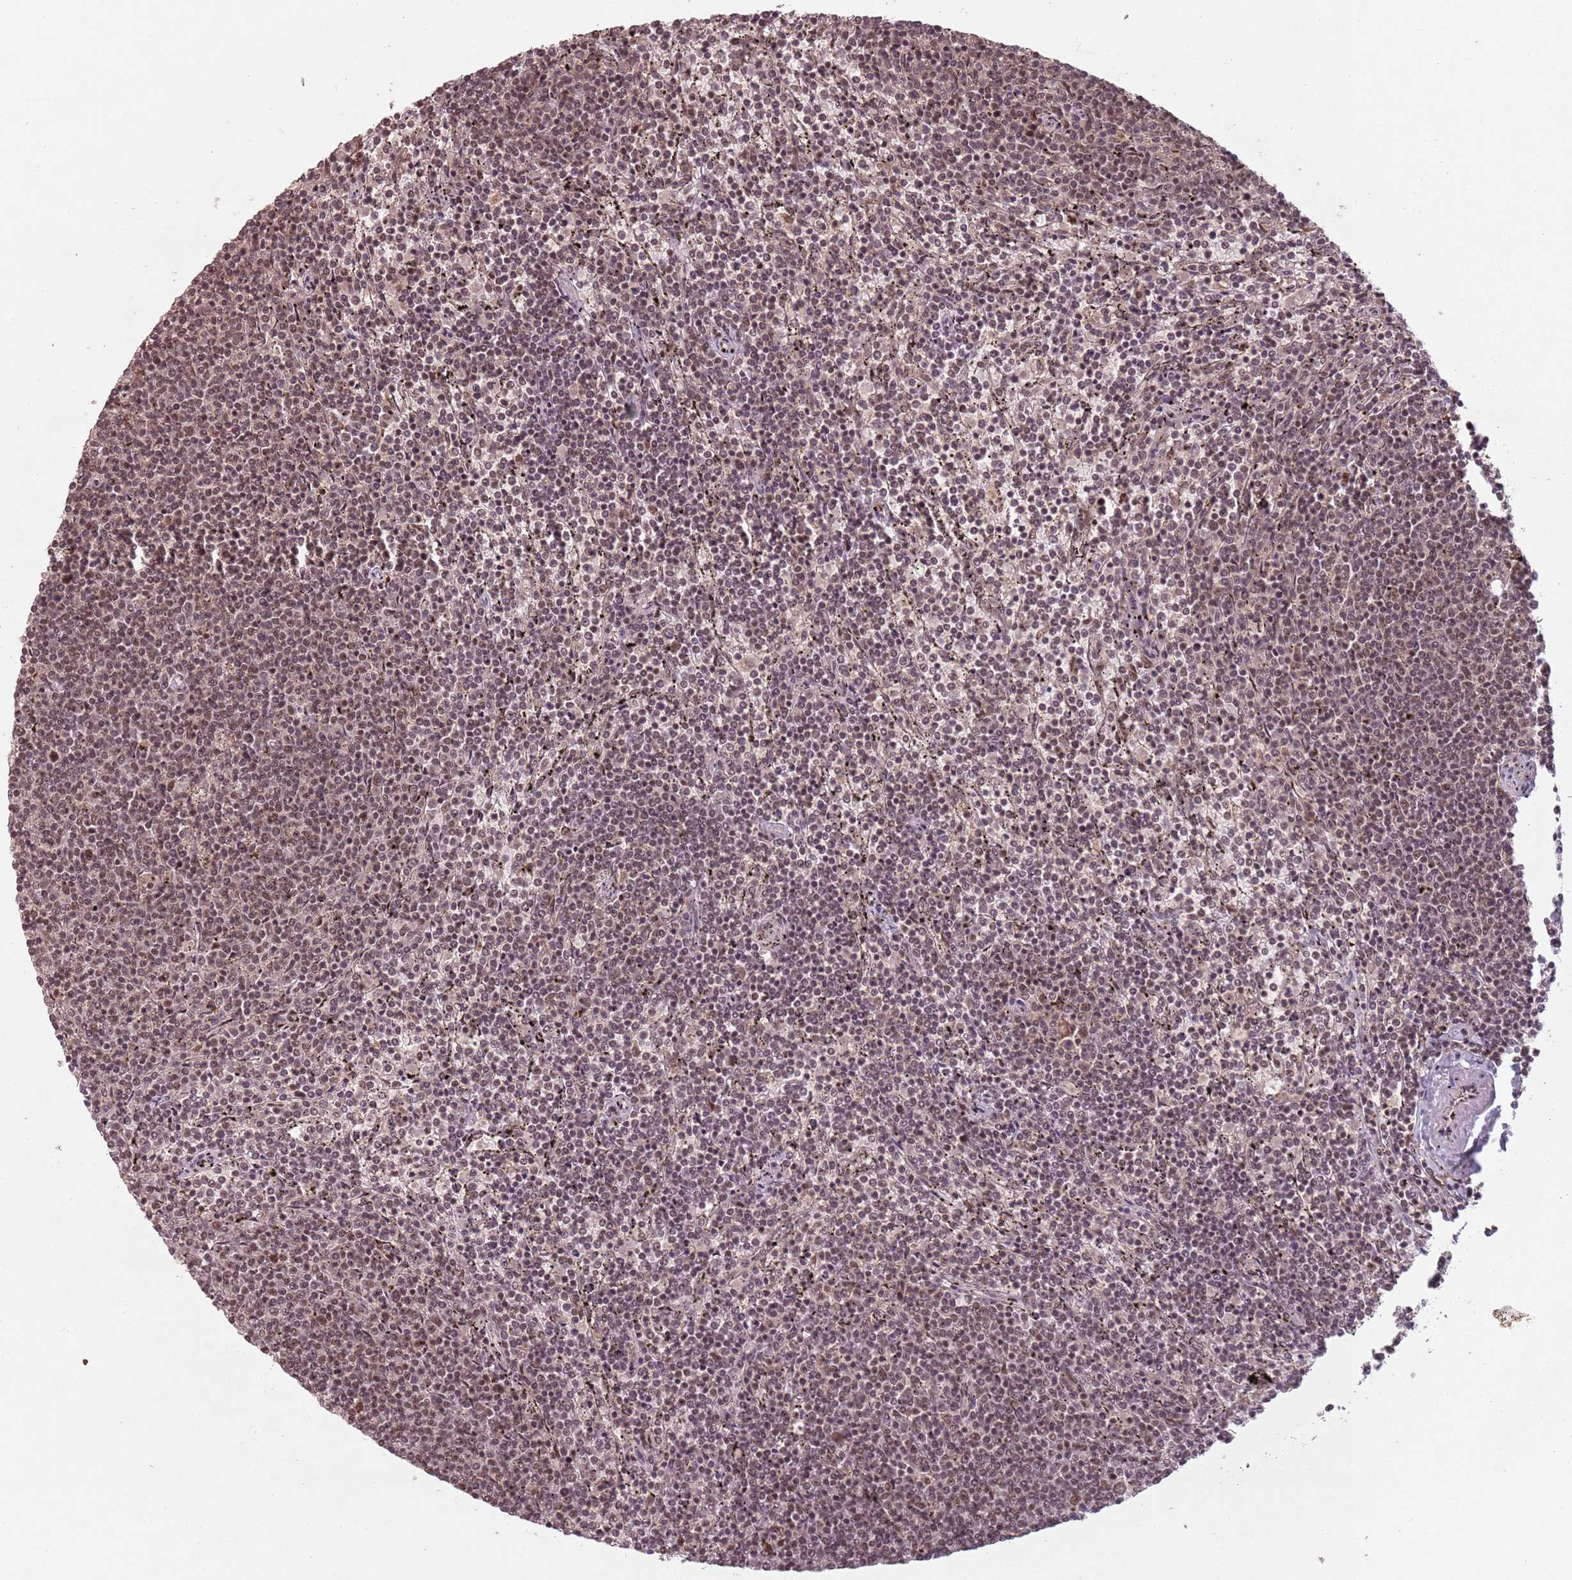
{"staining": {"intensity": "moderate", "quantity": "25%-75%", "location": "nuclear"}, "tissue": "lymphoma", "cell_type": "Tumor cells", "image_type": "cancer", "snomed": [{"axis": "morphology", "description": "Malignant lymphoma, non-Hodgkin's type, Low grade"}, {"axis": "topography", "description": "Spleen"}], "caption": "DAB (3,3'-diaminobenzidine) immunohistochemical staining of human lymphoma reveals moderate nuclear protein staining in about 25%-75% of tumor cells.", "gene": "NCBP1", "patient": {"sex": "female", "age": 50}}